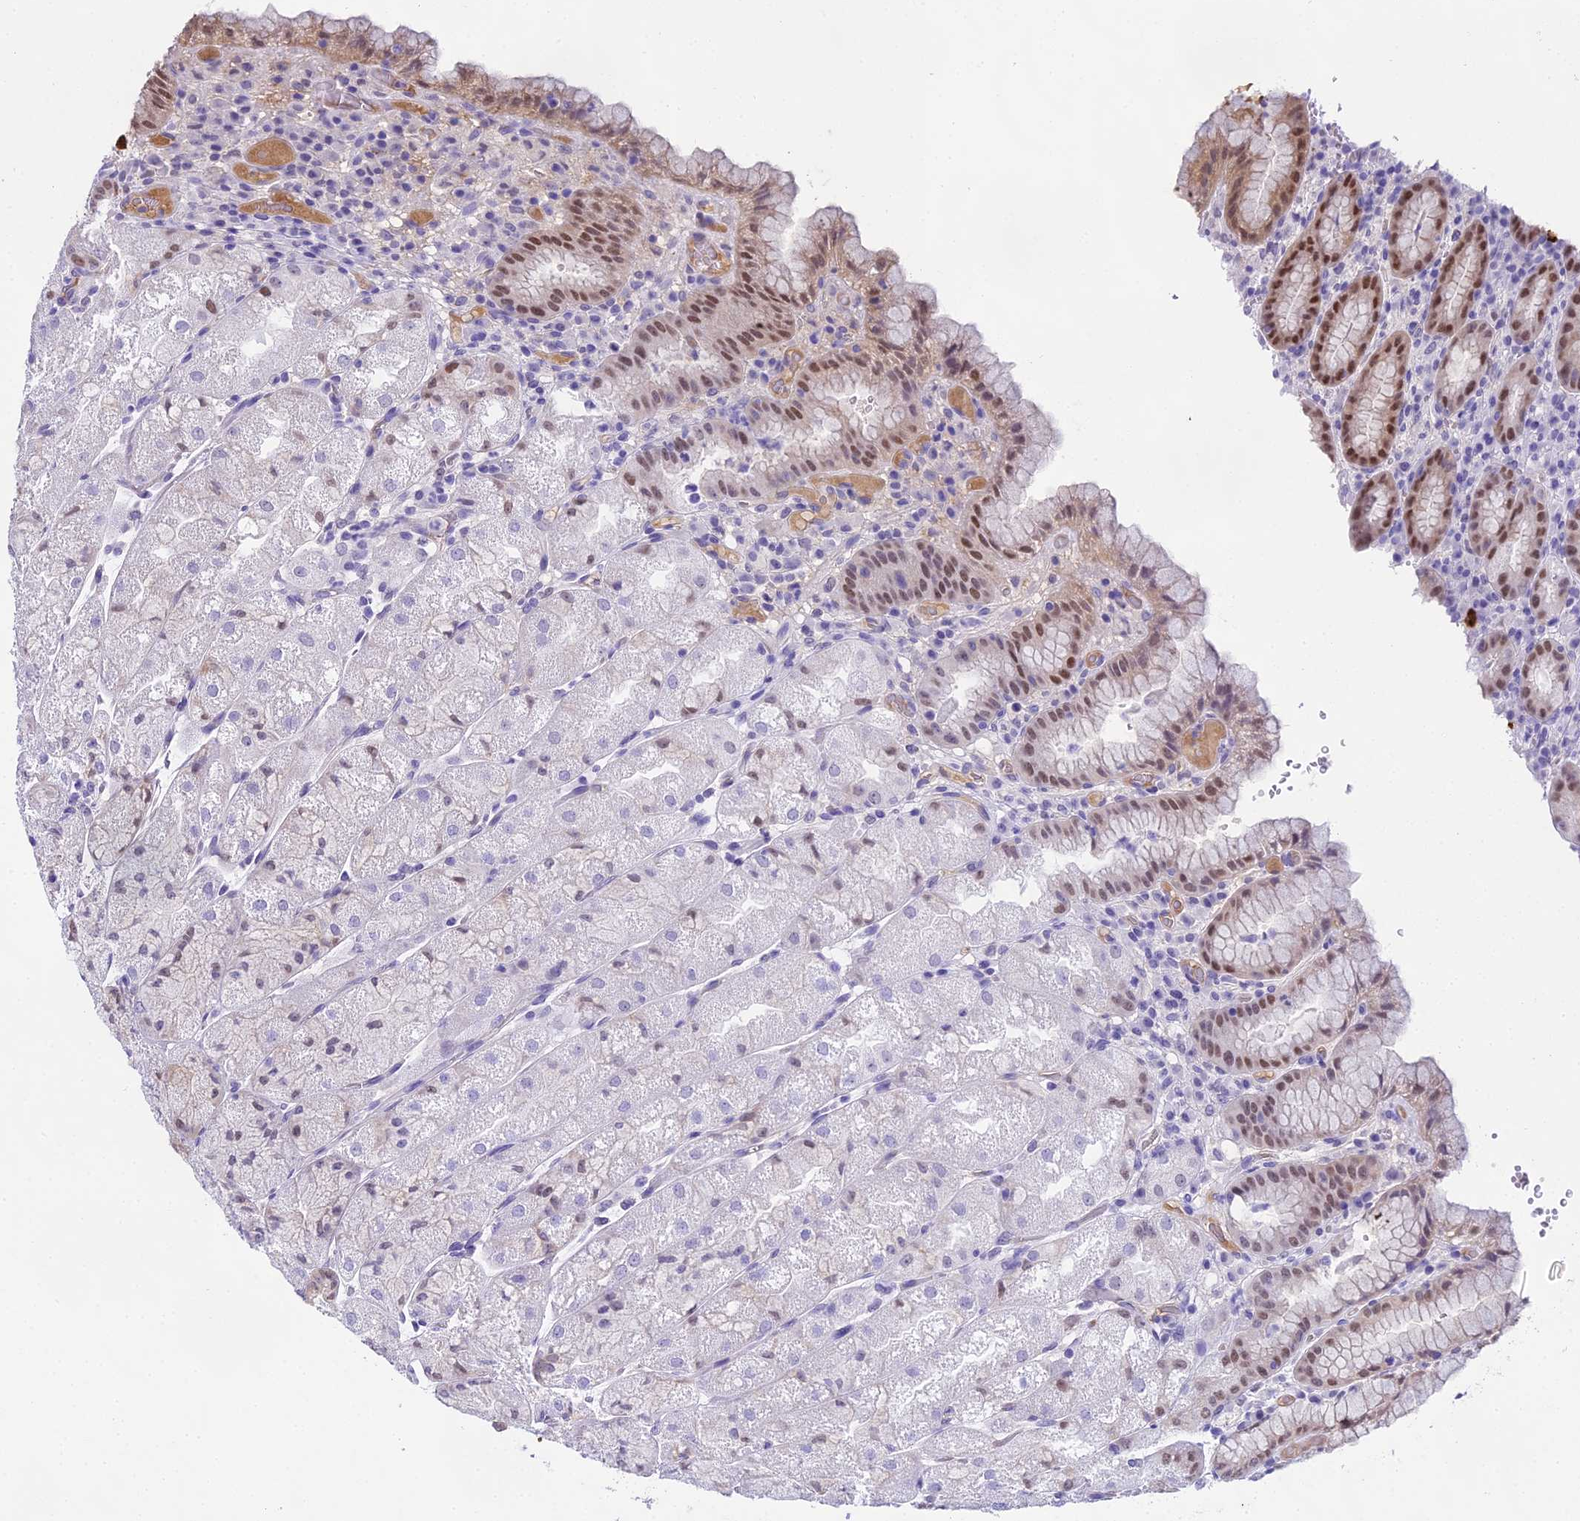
{"staining": {"intensity": "moderate", "quantity": "25%-75%", "location": "cytoplasmic/membranous,nuclear"}, "tissue": "stomach", "cell_type": "Glandular cells", "image_type": "normal", "snomed": [{"axis": "morphology", "description": "Normal tissue, NOS"}, {"axis": "topography", "description": "Stomach, upper"}], "caption": "This micrograph demonstrates IHC staining of benign human stomach, with medium moderate cytoplasmic/membranous,nuclear staining in about 25%-75% of glandular cells.", "gene": "MAT2A", "patient": {"sex": "male", "age": 52}}